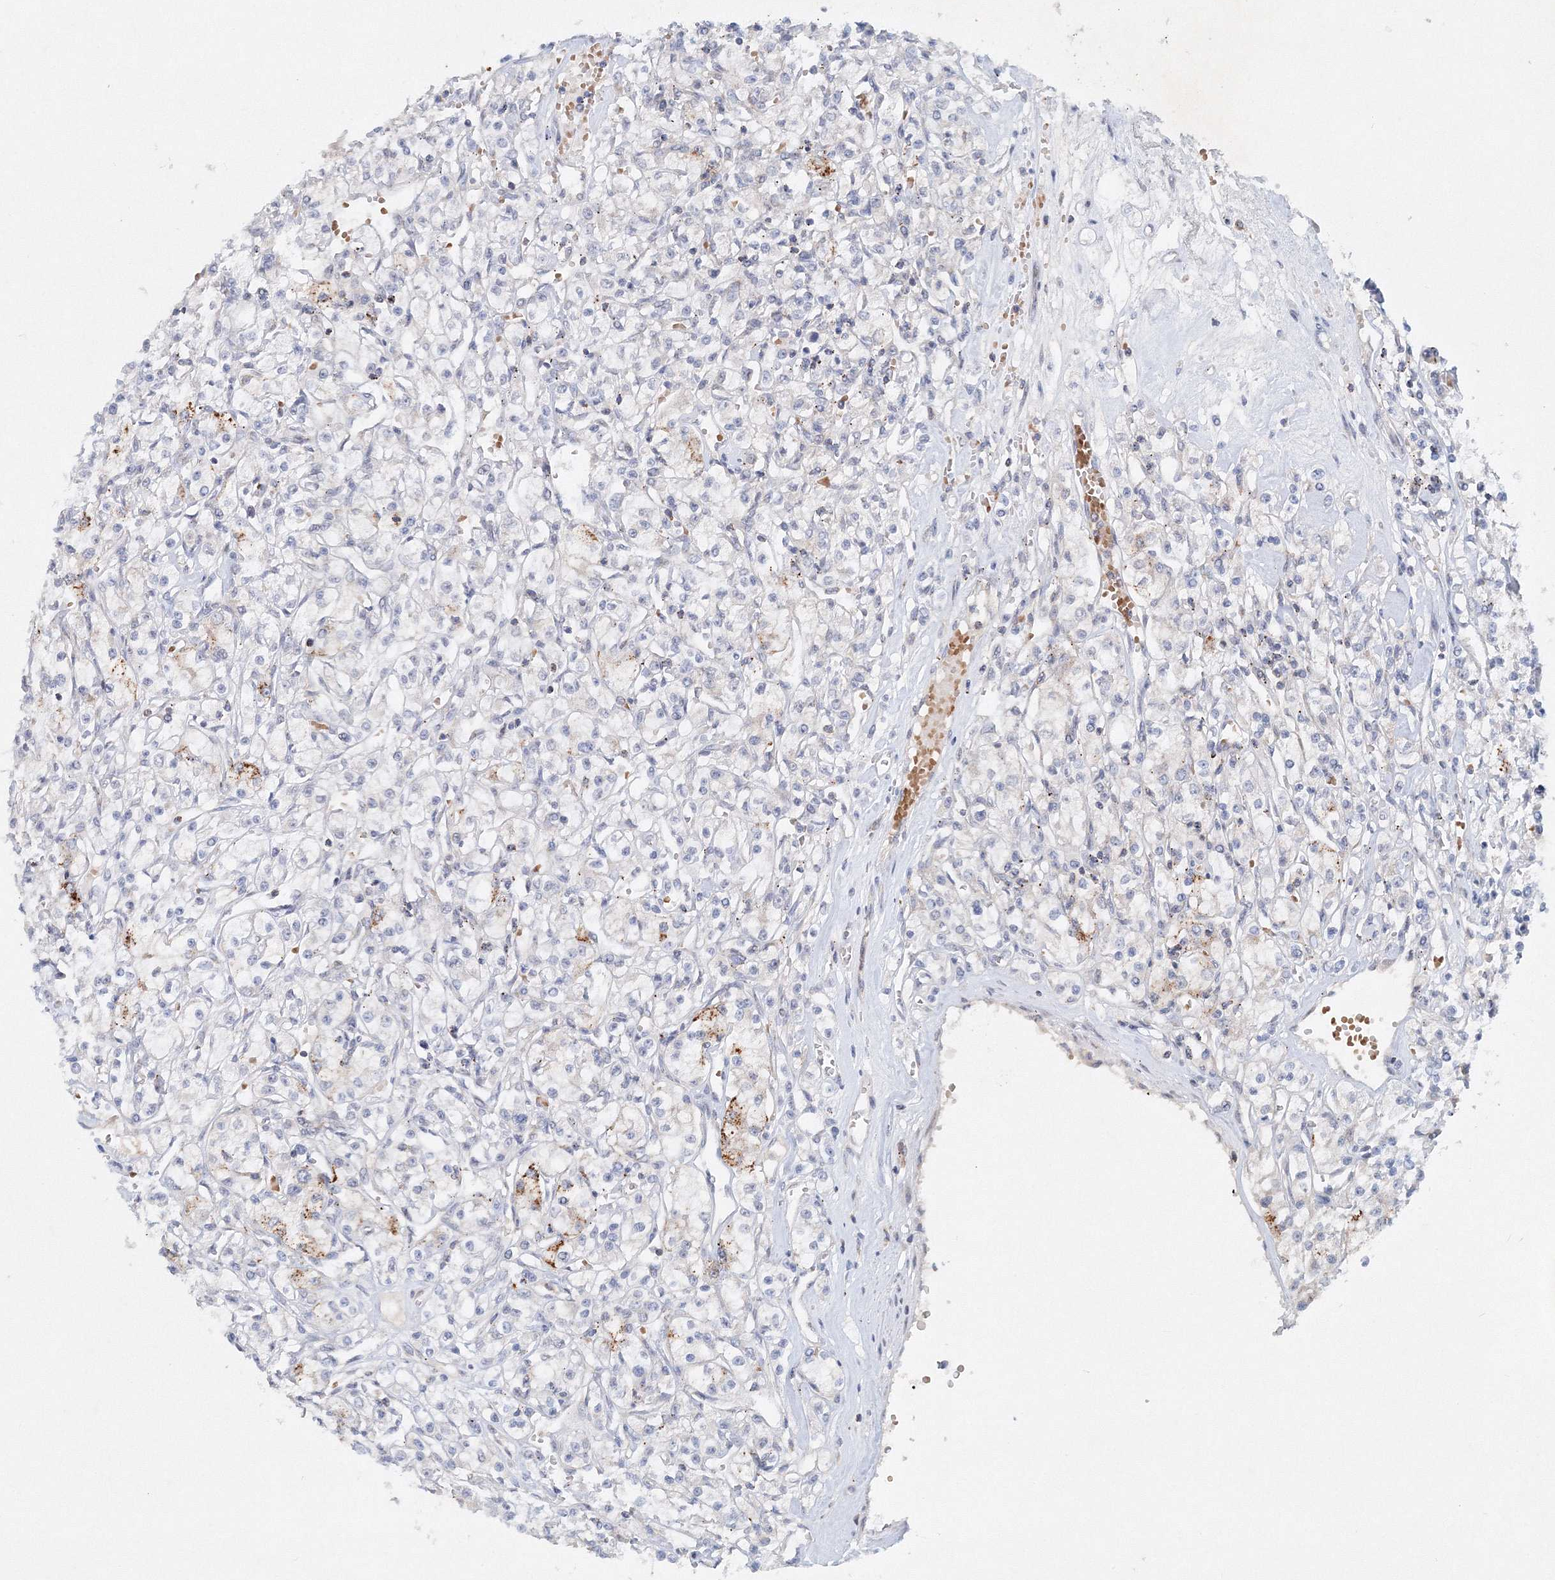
{"staining": {"intensity": "negative", "quantity": "none", "location": "none"}, "tissue": "renal cancer", "cell_type": "Tumor cells", "image_type": "cancer", "snomed": [{"axis": "morphology", "description": "Adenocarcinoma, NOS"}, {"axis": "topography", "description": "Kidney"}], "caption": "Human renal adenocarcinoma stained for a protein using immunohistochemistry (IHC) shows no expression in tumor cells.", "gene": "SH3BP5", "patient": {"sex": "female", "age": 59}}